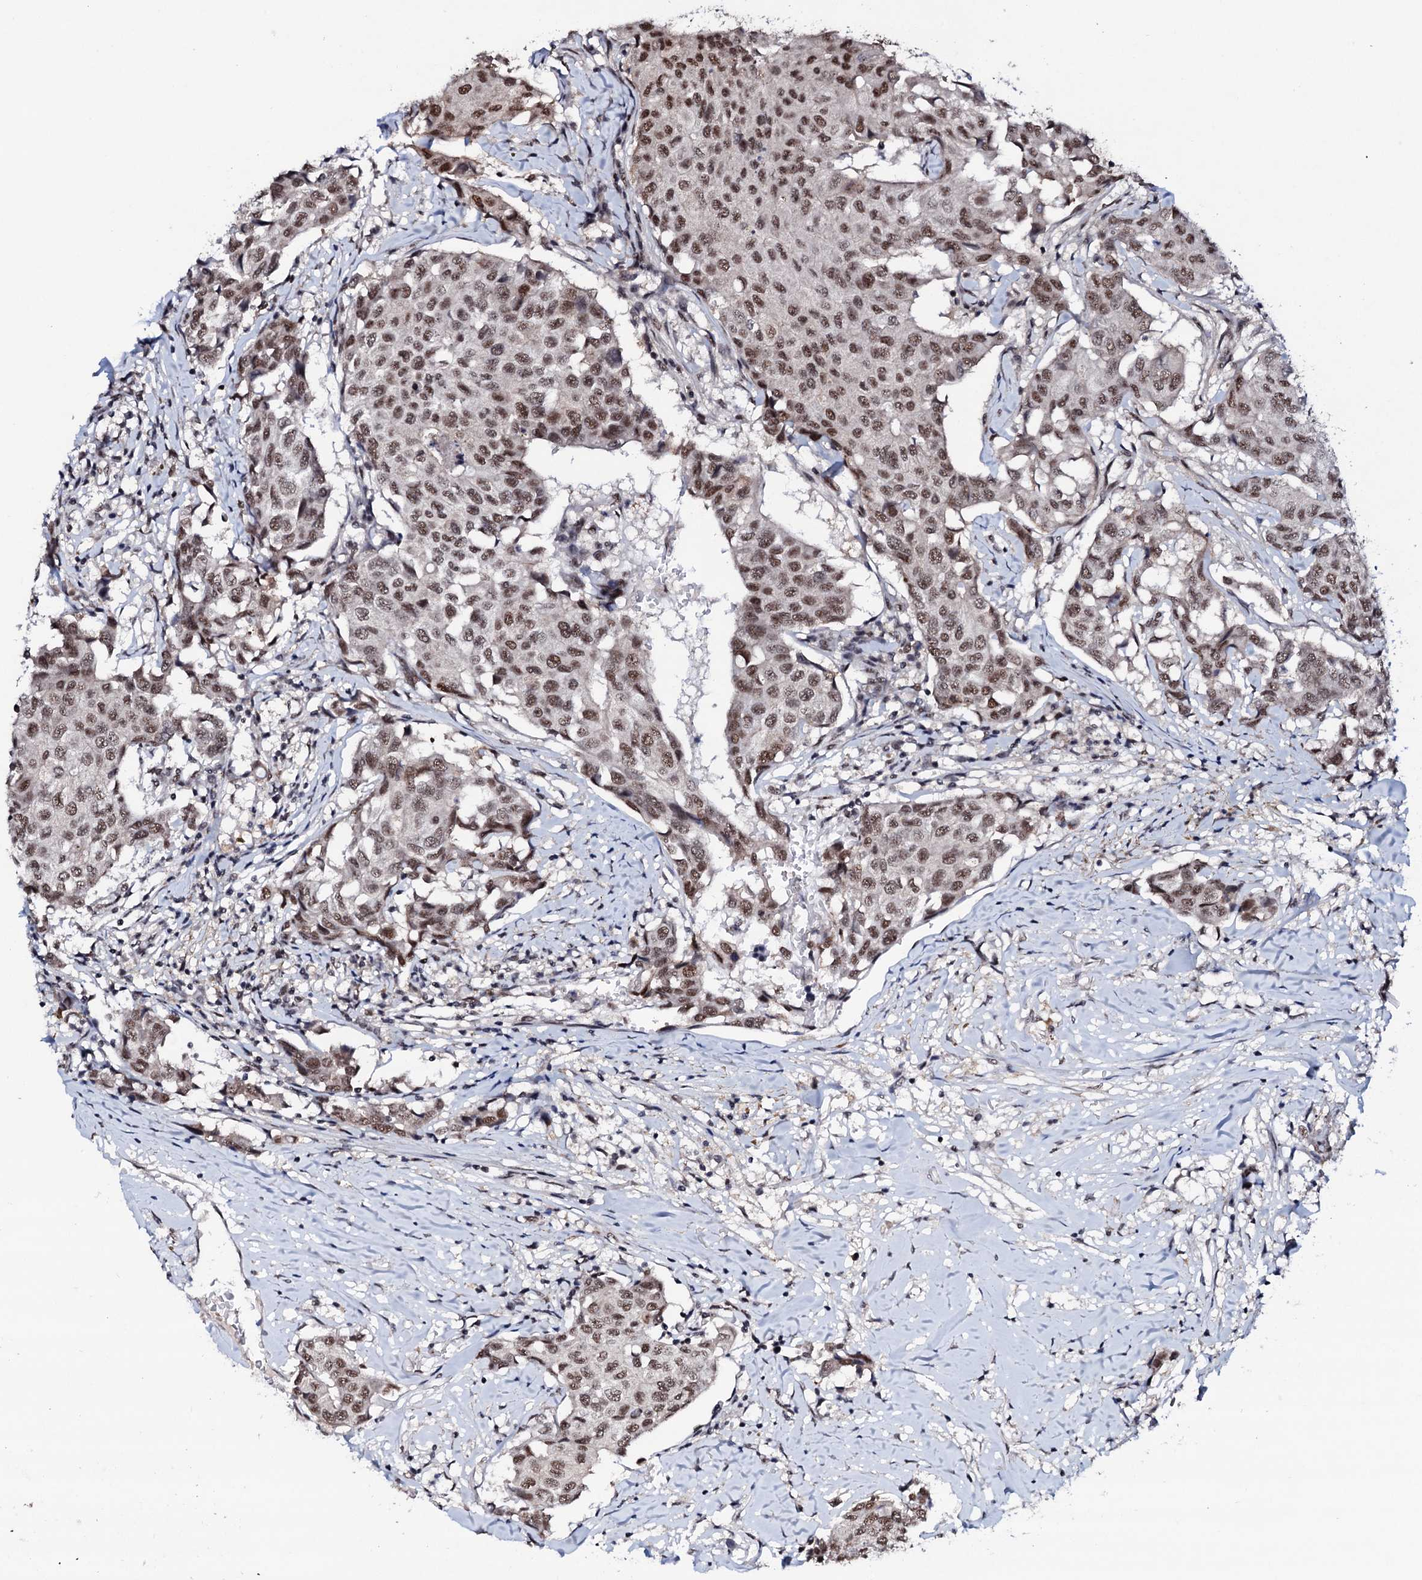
{"staining": {"intensity": "moderate", "quantity": ">75%", "location": "nuclear"}, "tissue": "breast cancer", "cell_type": "Tumor cells", "image_type": "cancer", "snomed": [{"axis": "morphology", "description": "Duct carcinoma"}, {"axis": "topography", "description": "Breast"}], "caption": "Human infiltrating ductal carcinoma (breast) stained with a protein marker displays moderate staining in tumor cells.", "gene": "PRPF18", "patient": {"sex": "female", "age": 80}}